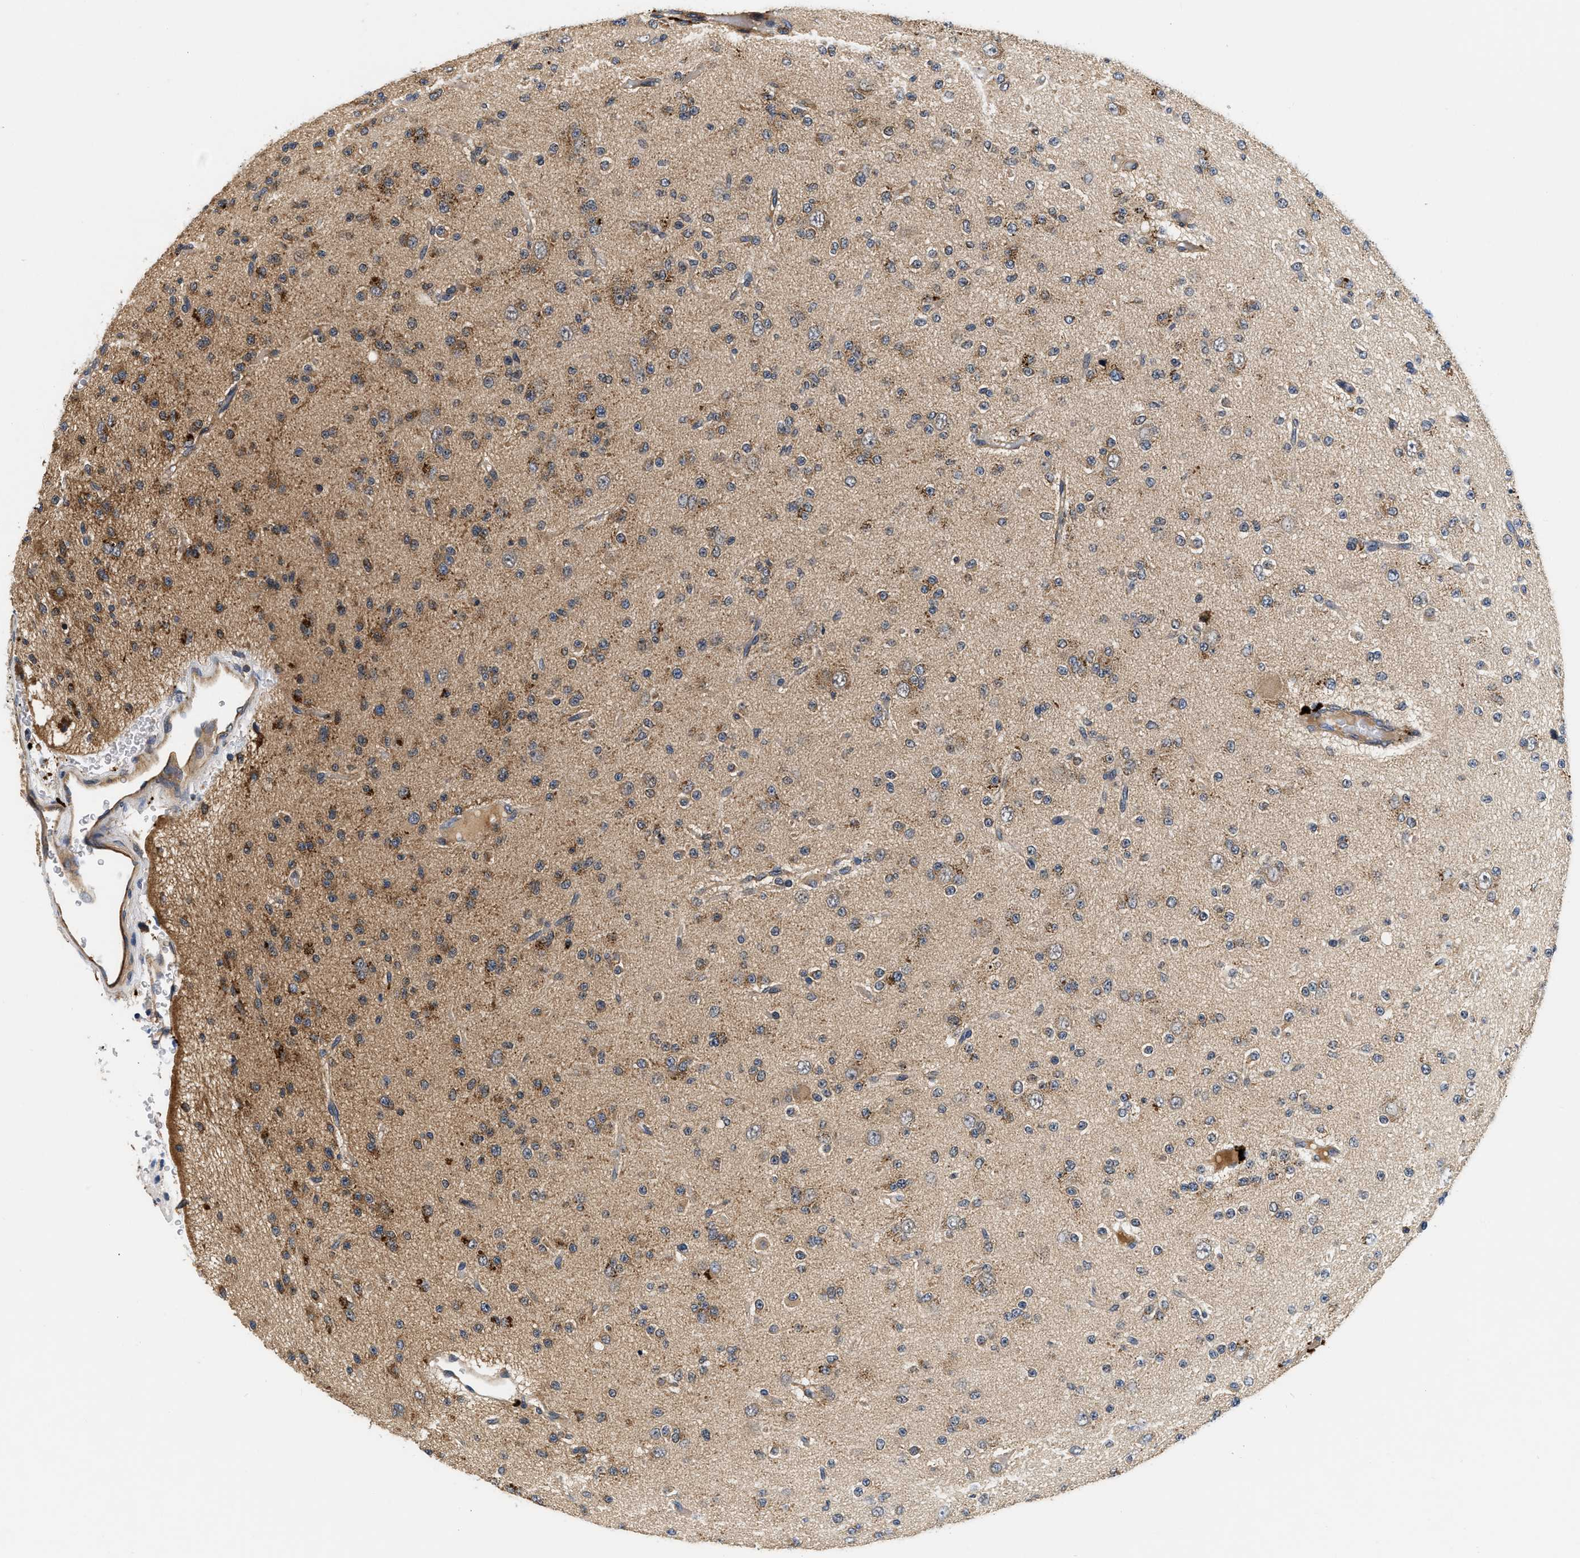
{"staining": {"intensity": "weak", "quantity": "25%-75%", "location": "cytoplasmic/membranous"}, "tissue": "glioma", "cell_type": "Tumor cells", "image_type": "cancer", "snomed": [{"axis": "morphology", "description": "Glioma, malignant, Low grade"}, {"axis": "topography", "description": "Brain"}], "caption": "Weak cytoplasmic/membranous expression for a protein is identified in approximately 25%-75% of tumor cells of malignant glioma (low-grade) using immunohistochemistry (IHC).", "gene": "NME6", "patient": {"sex": "male", "age": 38}}